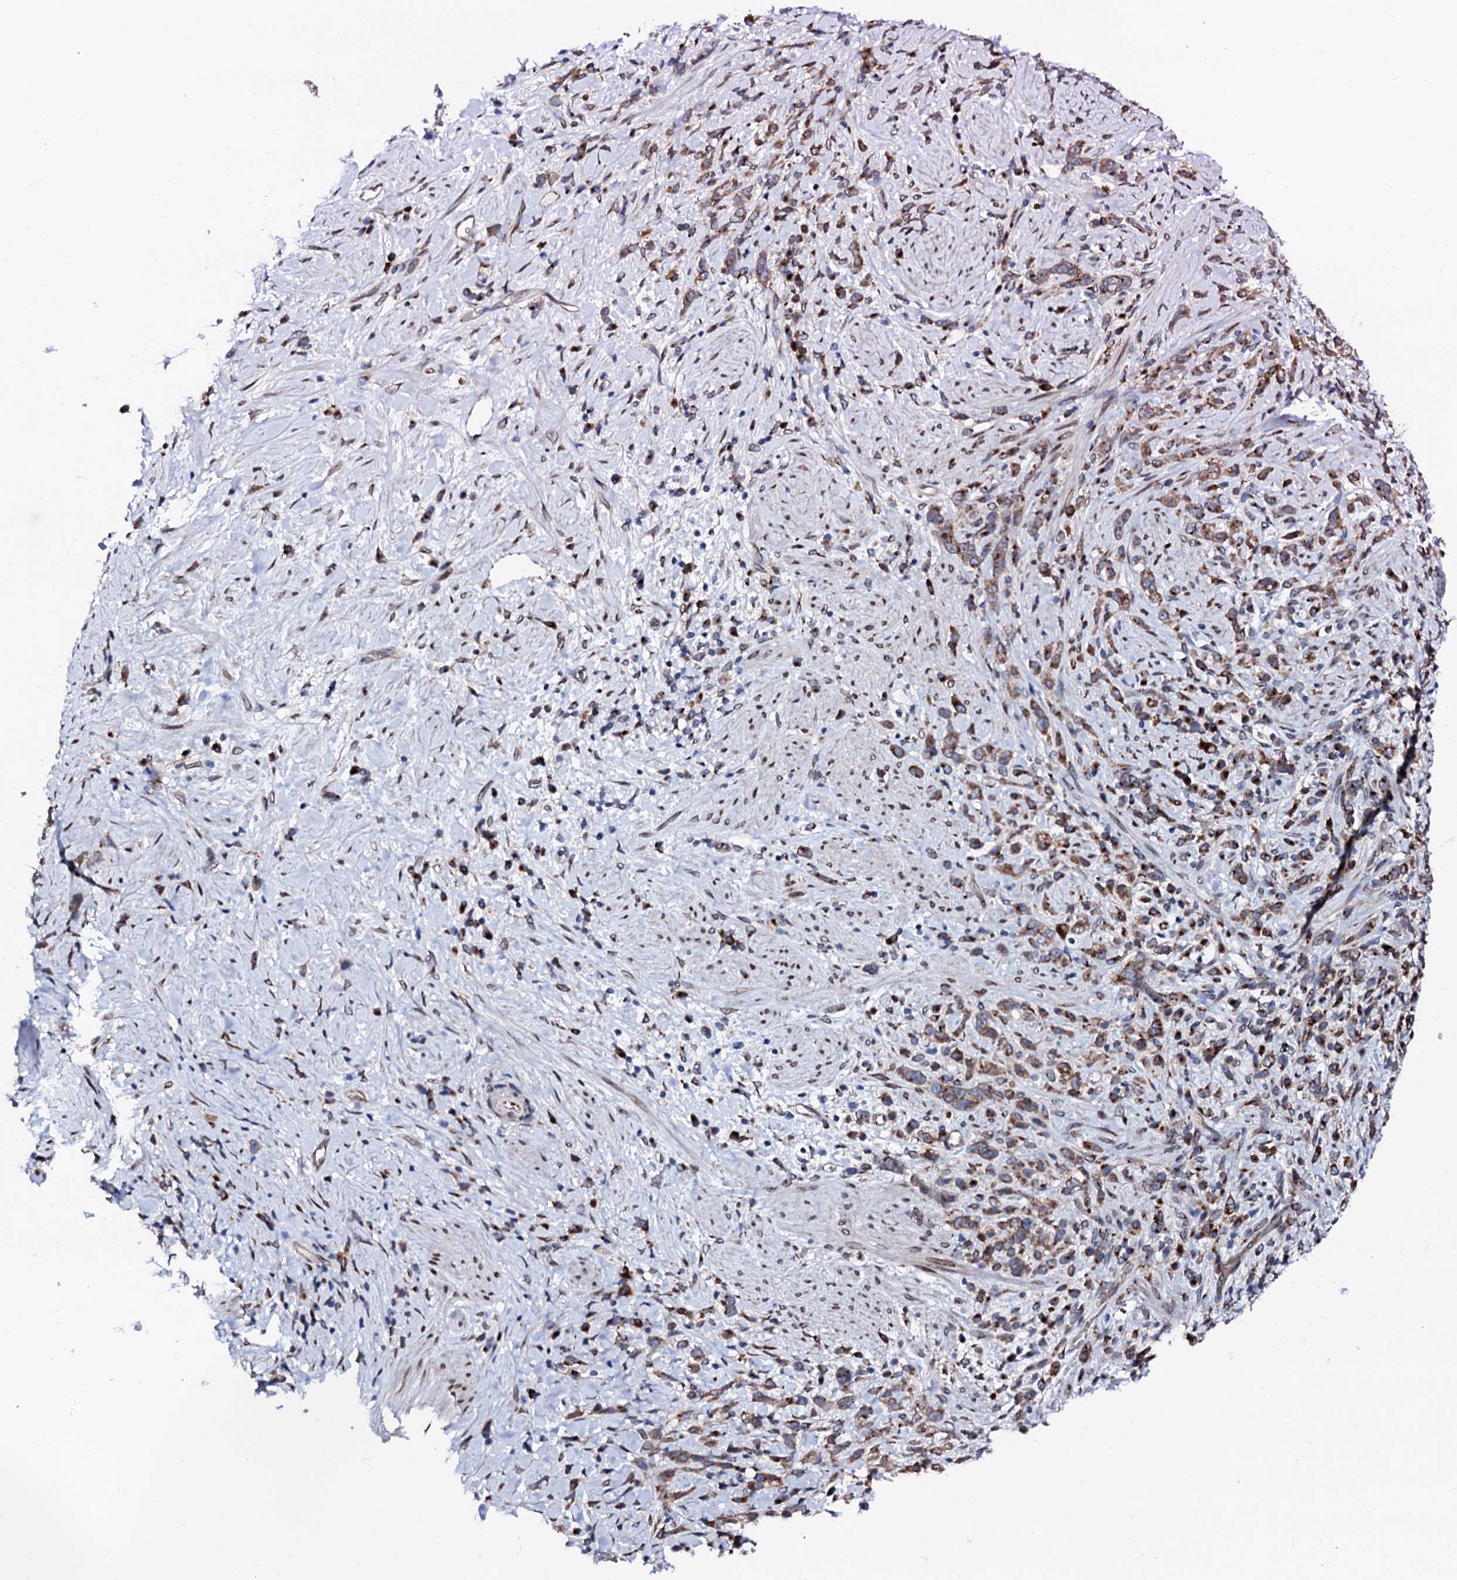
{"staining": {"intensity": "moderate", "quantity": ">75%", "location": "cytoplasmic/membranous"}, "tissue": "stomach cancer", "cell_type": "Tumor cells", "image_type": "cancer", "snomed": [{"axis": "morphology", "description": "Adenocarcinoma, NOS"}, {"axis": "topography", "description": "Stomach"}], "caption": "Immunohistochemistry (IHC) (DAB (3,3'-diaminobenzidine)) staining of human adenocarcinoma (stomach) demonstrates moderate cytoplasmic/membranous protein positivity in about >75% of tumor cells.", "gene": "TMCO3", "patient": {"sex": "female", "age": 60}}